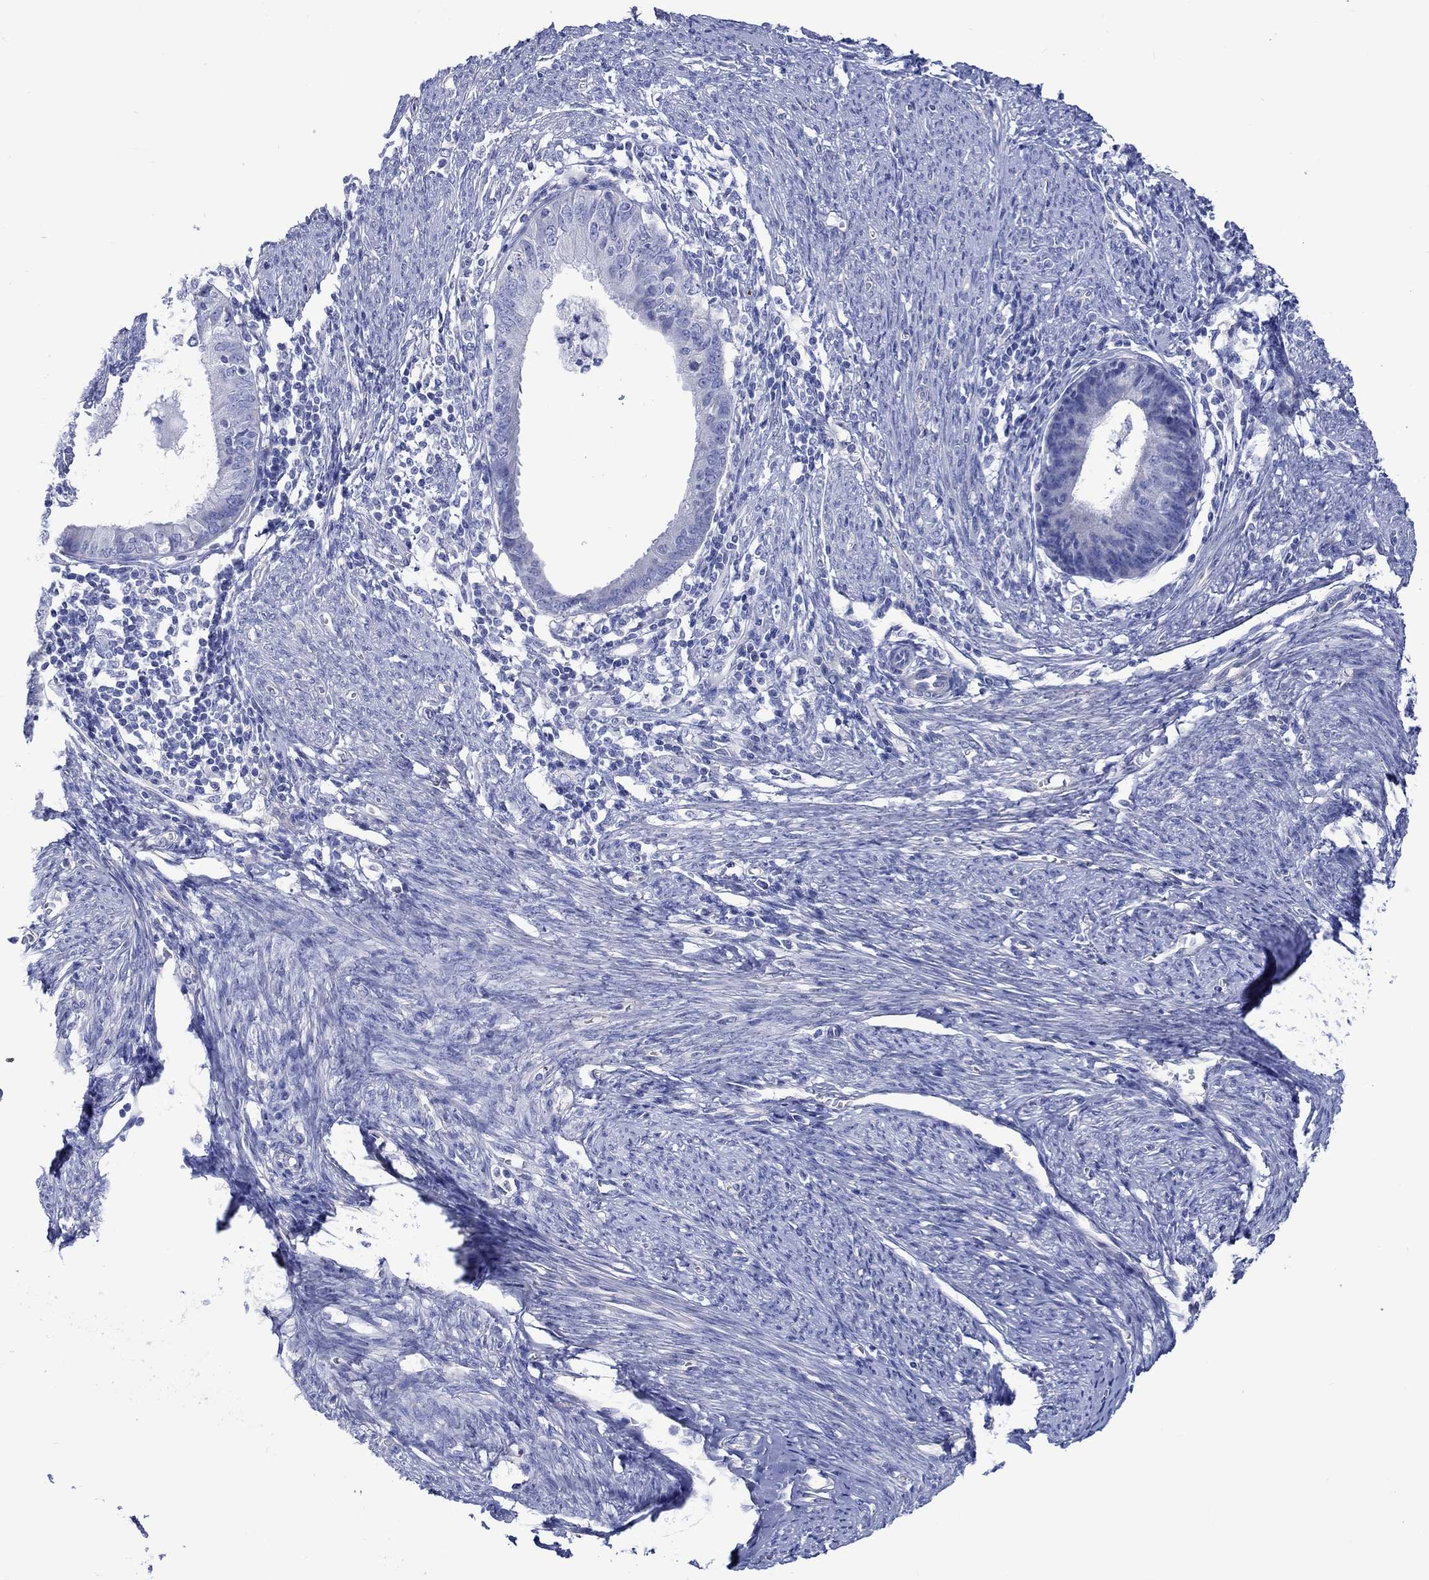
{"staining": {"intensity": "negative", "quantity": "none", "location": "none"}, "tissue": "endometrial cancer", "cell_type": "Tumor cells", "image_type": "cancer", "snomed": [{"axis": "morphology", "description": "Adenocarcinoma, NOS"}, {"axis": "topography", "description": "Endometrium"}], "caption": "Immunohistochemistry of endometrial cancer reveals no staining in tumor cells. (DAB immunohistochemistry, high magnification).", "gene": "CPLX2", "patient": {"sex": "female", "age": 57}}